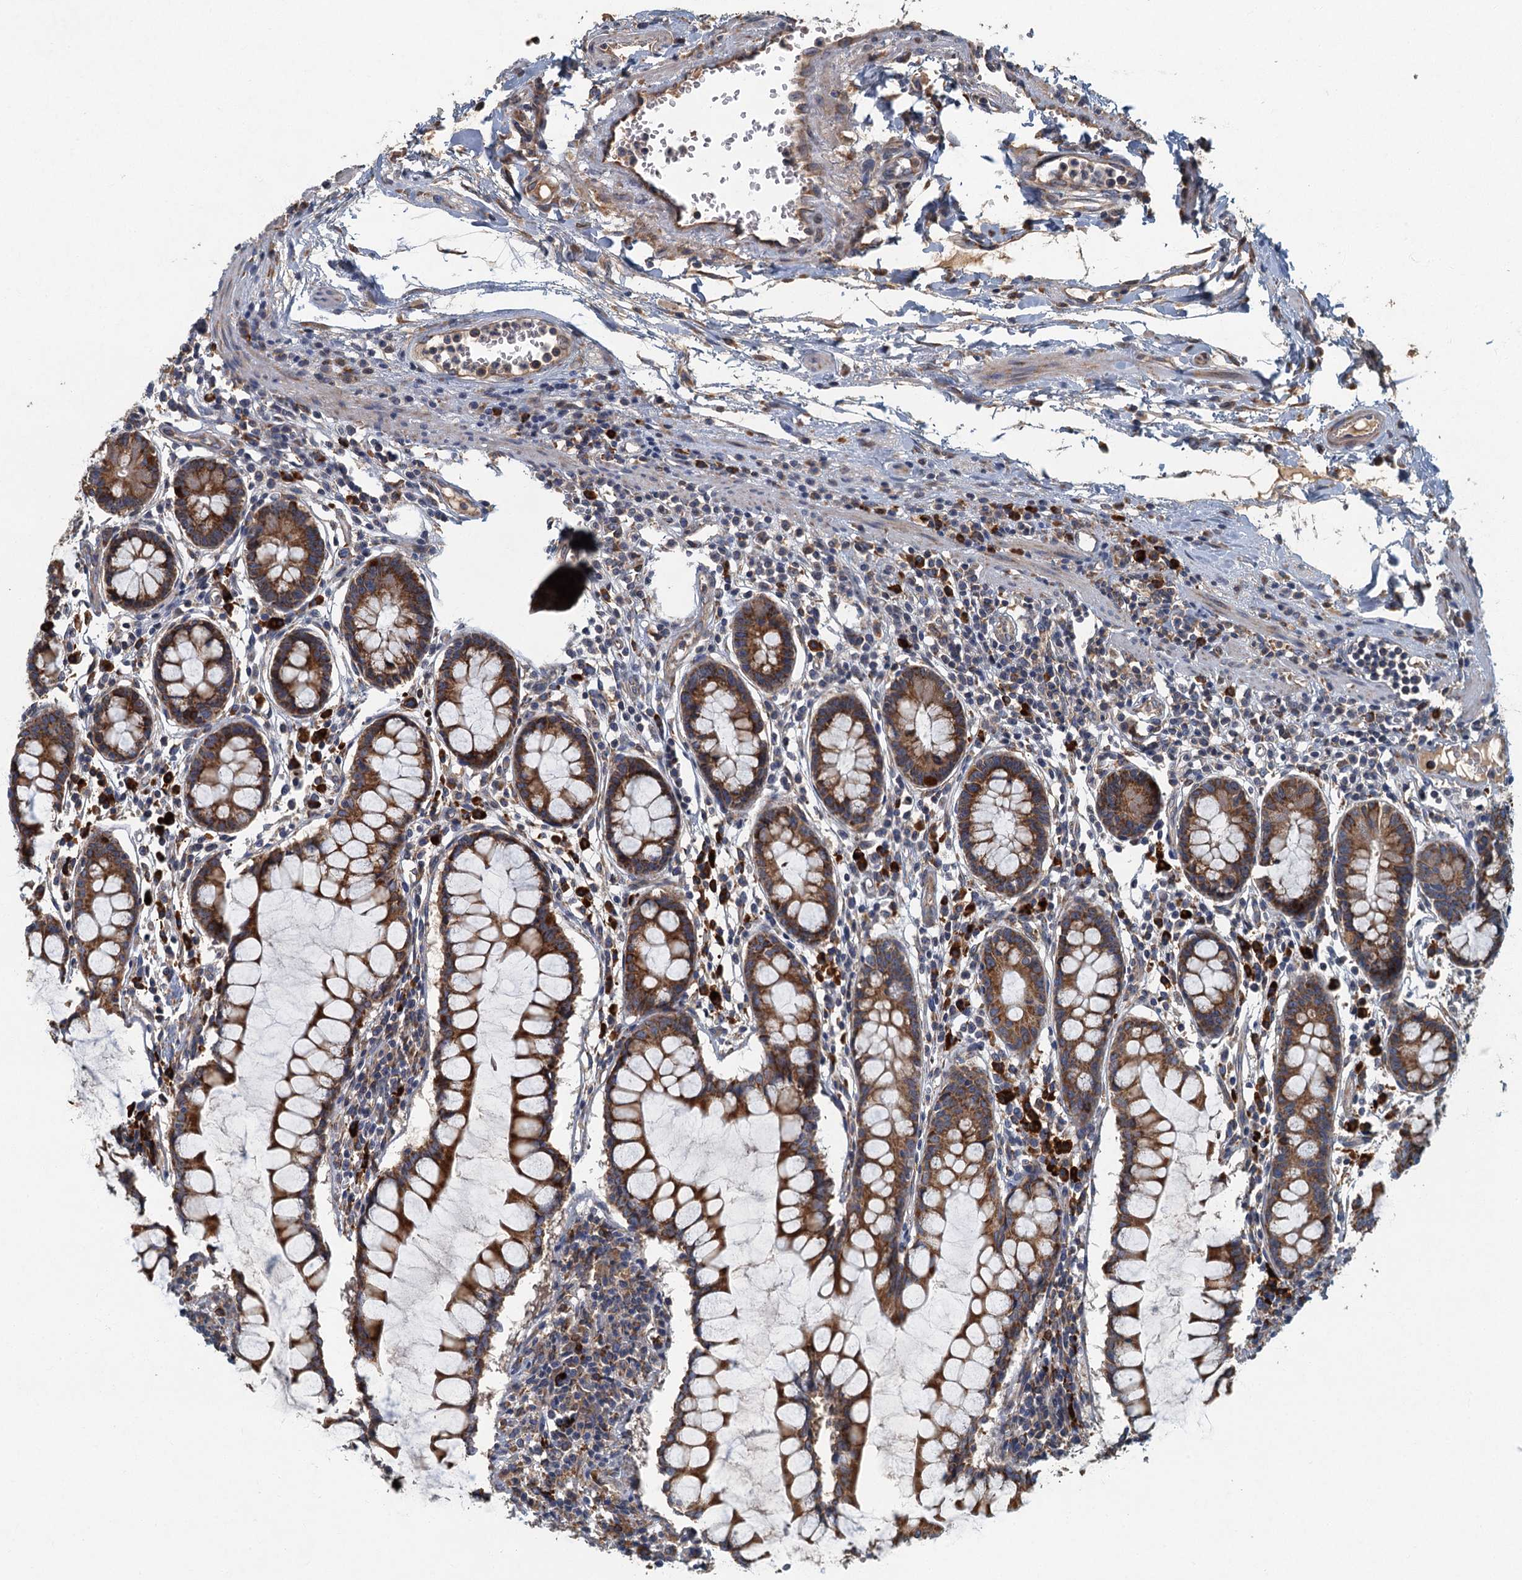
{"staining": {"intensity": "moderate", "quantity": ">75%", "location": "cytoplasmic/membranous"}, "tissue": "colon", "cell_type": "Endothelial cells", "image_type": "normal", "snomed": [{"axis": "morphology", "description": "Normal tissue, NOS"}, {"axis": "morphology", "description": "Adenocarcinoma, NOS"}, {"axis": "topography", "description": "Colon"}], "caption": "Immunohistochemical staining of benign human colon reveals >75% levels of moderate cytoplasmic/membranous protein expression in approximately >75% of endothelial cells.", "gene": "SPDYC", "patient": {"sex": "female", "age": 55}}